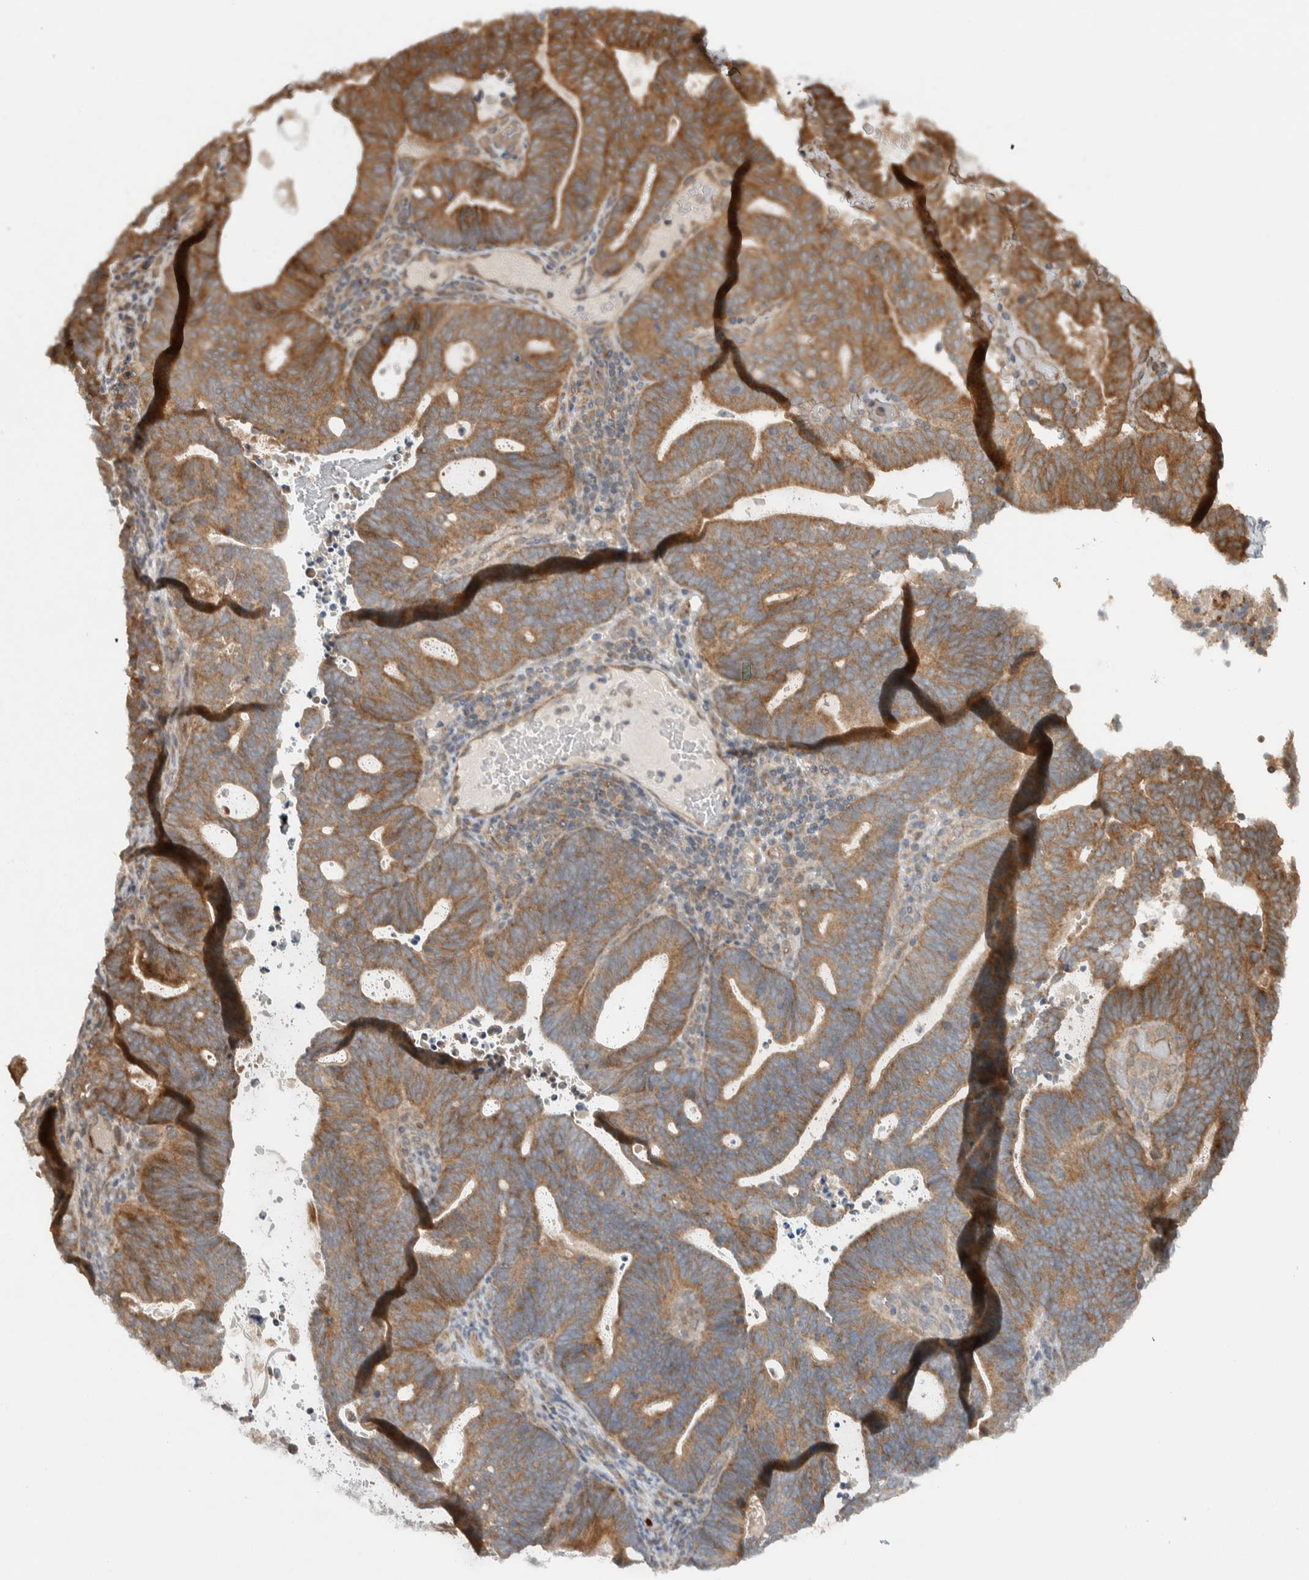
{"staining": {"intensity": "moderate", "quantity": ">75%", "location": "cytoplasmic/membranous"}, "tissue": "endometrial cancer", "cell_type": "Tumor cells", "image_type": "cancer", "snomed": [{"axis": "morphology", "description": "Adenocarcinoma, NOS"}, {"axis": "topography", "description": "Uterus"}], "caption": "Protein expression analysis of endometrial adenocarcinoma shows moderate cytoplasmic/membranous positivity in about >75% of tumor cells. (Brightfield microscopy of DAB IHC at high magnification).", "gene": "KLHL6", "patient": {"sex": "female", "age": 83}}